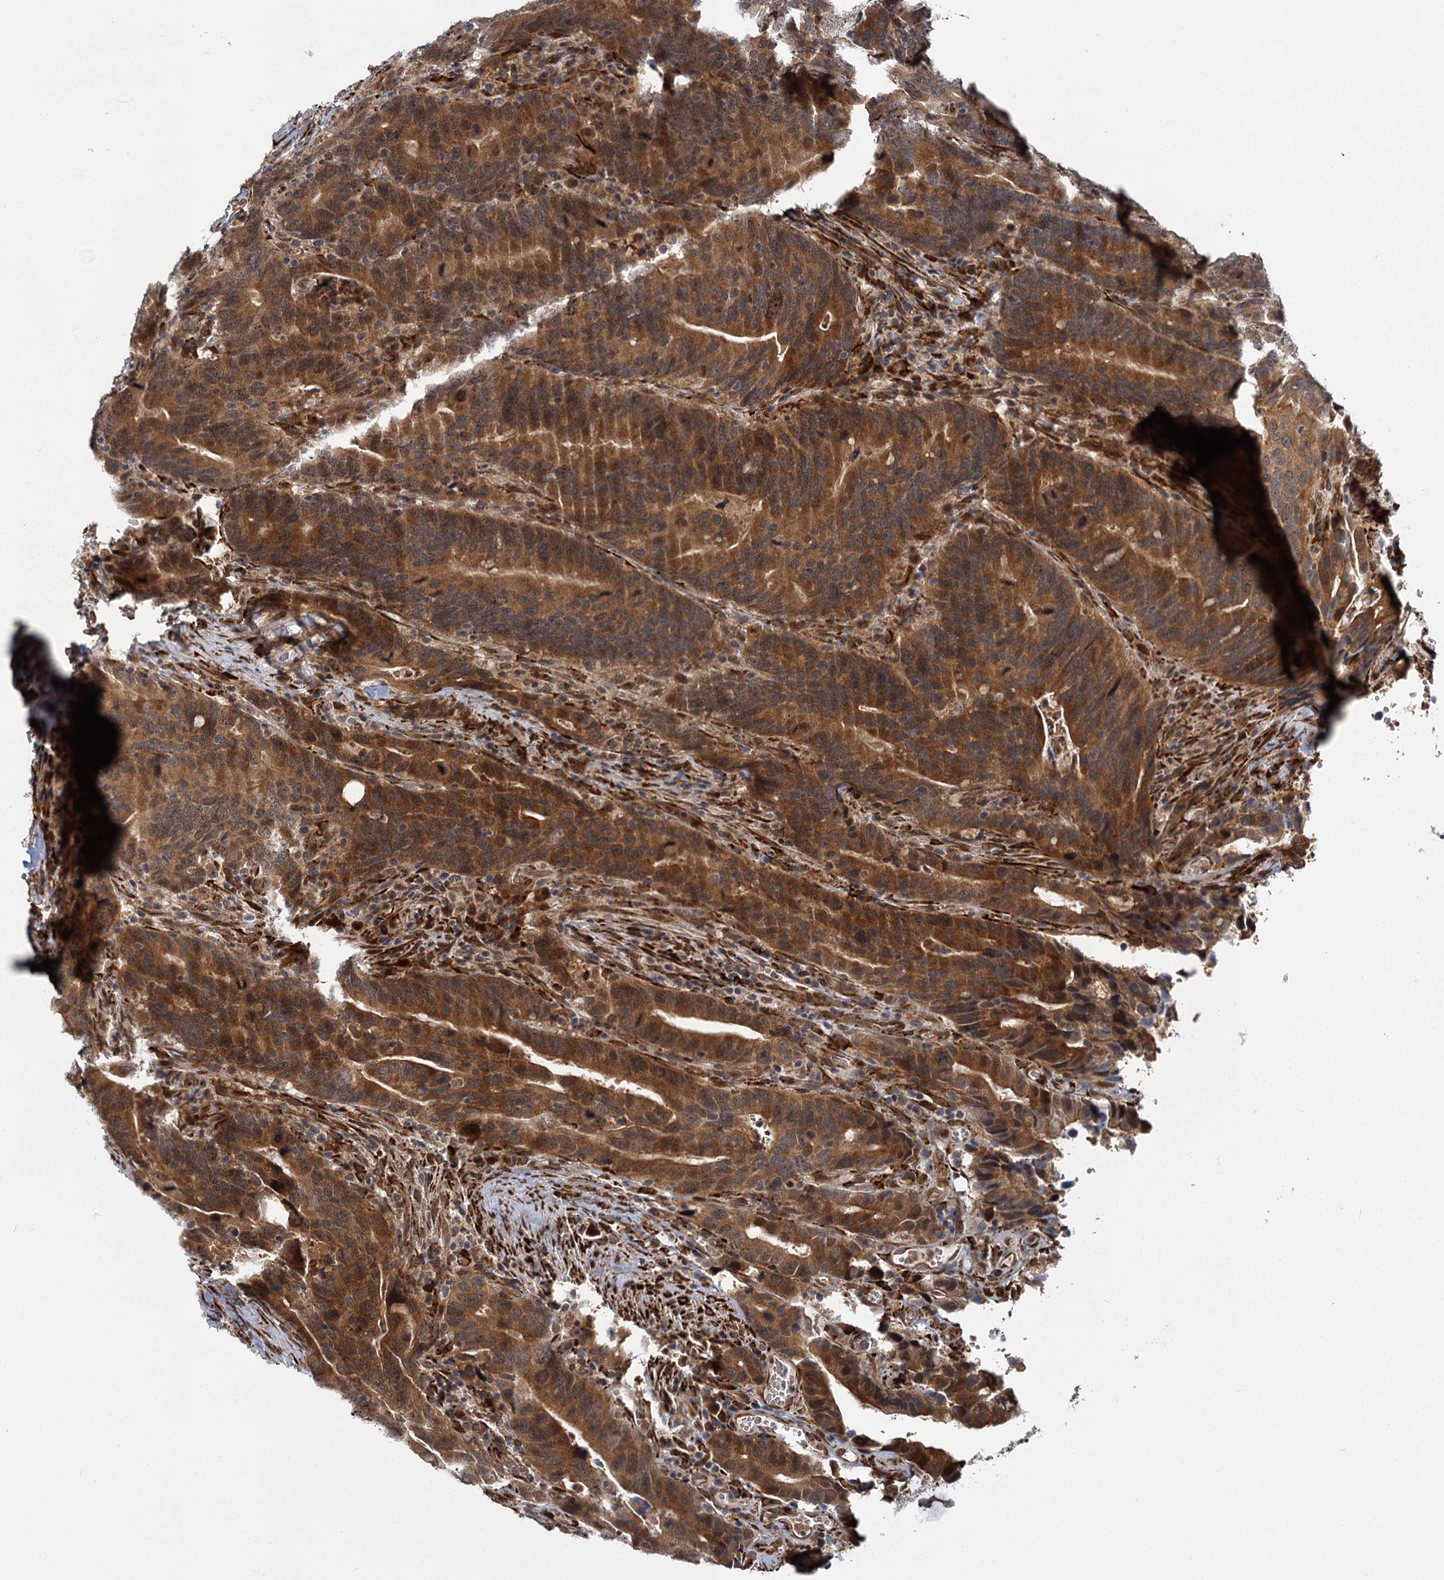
{"staining": {"intensity": "strong", "quantity": ">75%", "location": "cytoplasmic/membranous"}, "tissue": "colorectal cancer", "cell_type": "Tumor cells", "image_type": "cancer", "snomed": [{"axis": "morphology", "description": "Adenocarcinoma, NOS"}, {"axis": "topography", "description": "Colon"}], "caption": "Colorectal cancer (adenocarcinoma) was stained to show a protein in brown. There is high levels of strong cytoplasmic/membranous staining in about >75% of tumor cells.", "gene": "APBA2", "patient": {"sex": "female", "age": 66}}